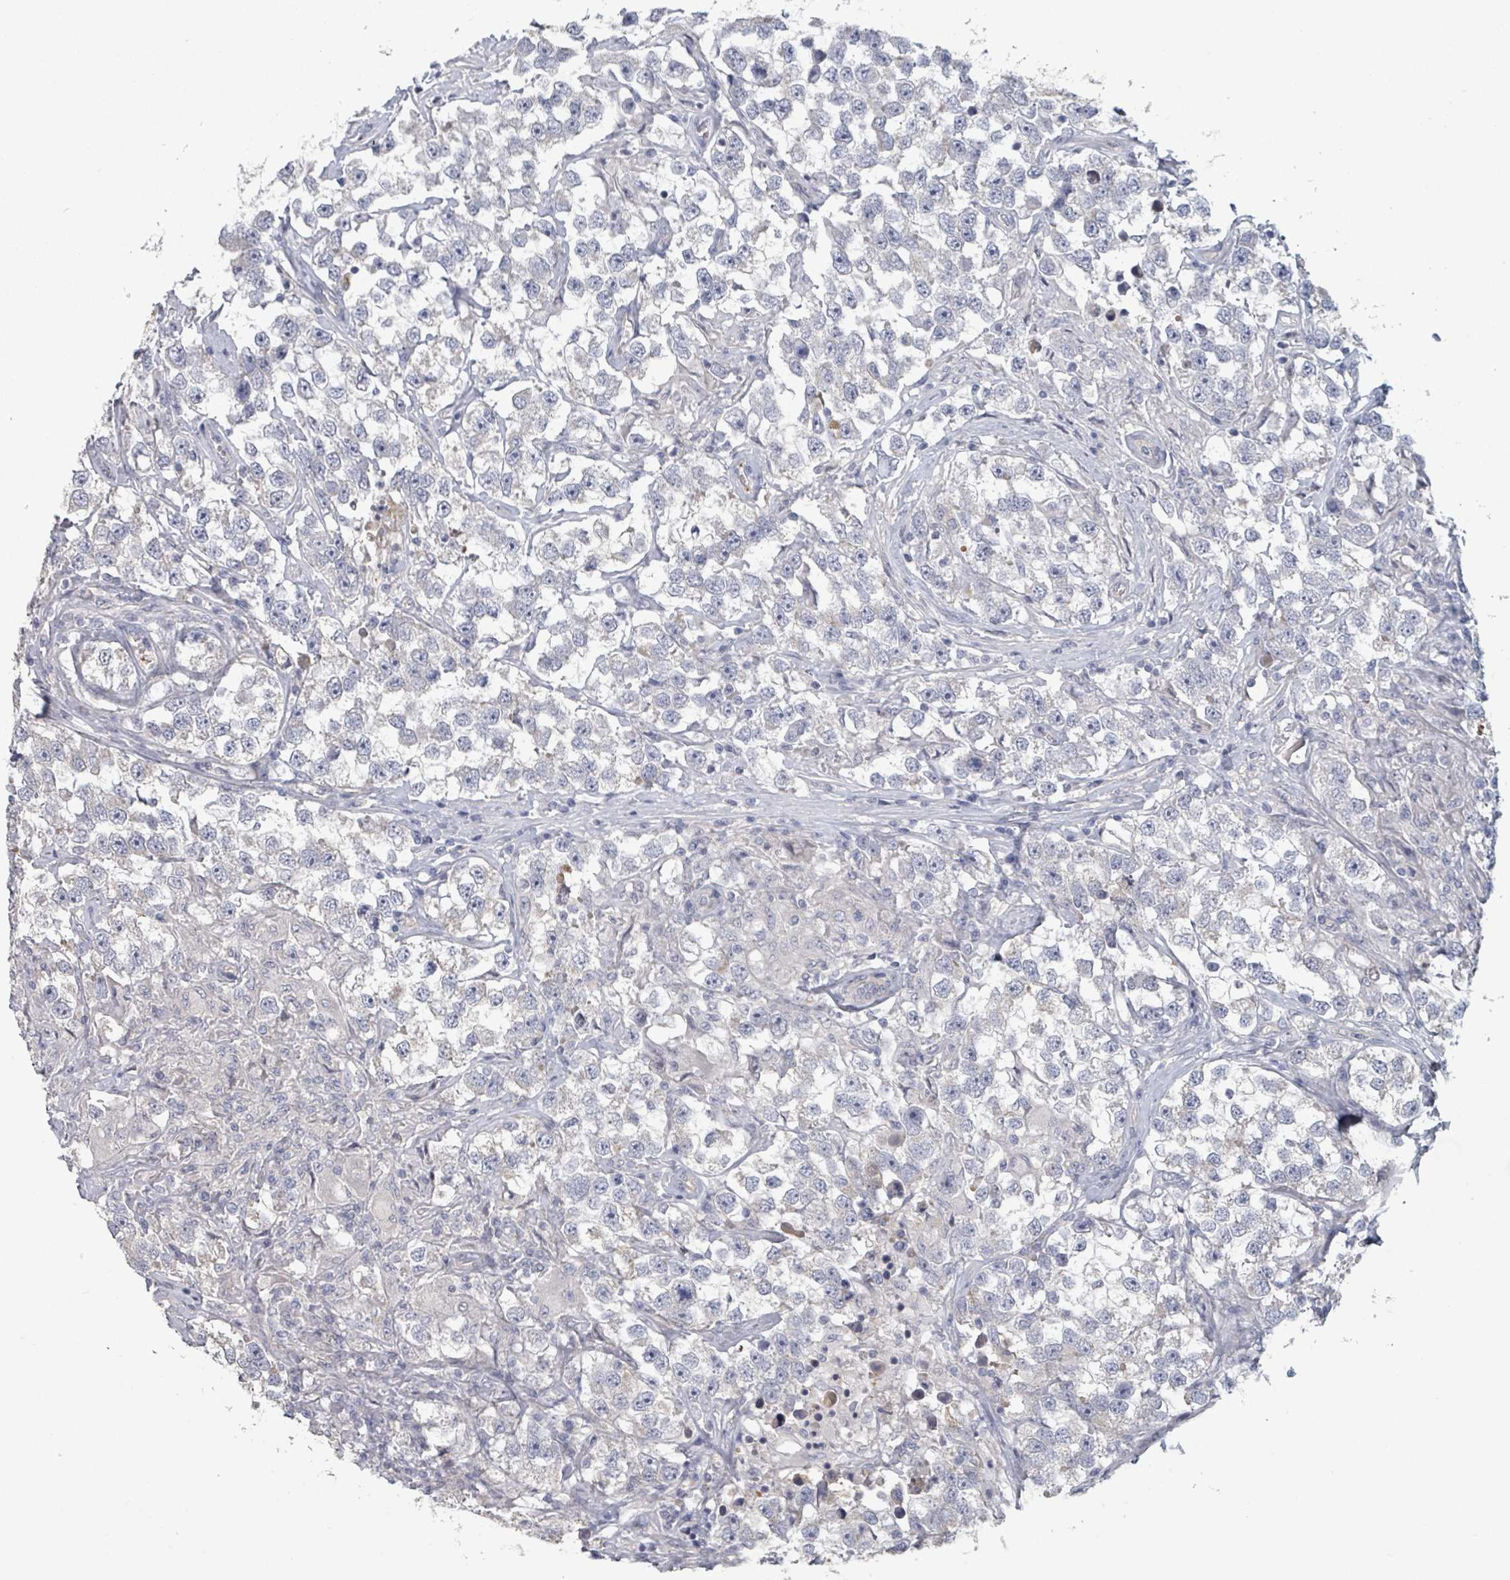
{"staining": {"intensity": "negative", "quantity": "none", "location": "none"}, "tissue": "testis cancer", "cell_type": "Tumor cells", "image_type": "cancer", "snomed": [{"axis": "morphology", "description": "Seminoma, NOS"}, {"axis": "topography", "description": "Testis"}], "caption": "Tumor cells are negative for protein expression in human testis cancer (seminoma).", "gene": "PLAUR", "patient": {"sex": "male", "age": 46}}